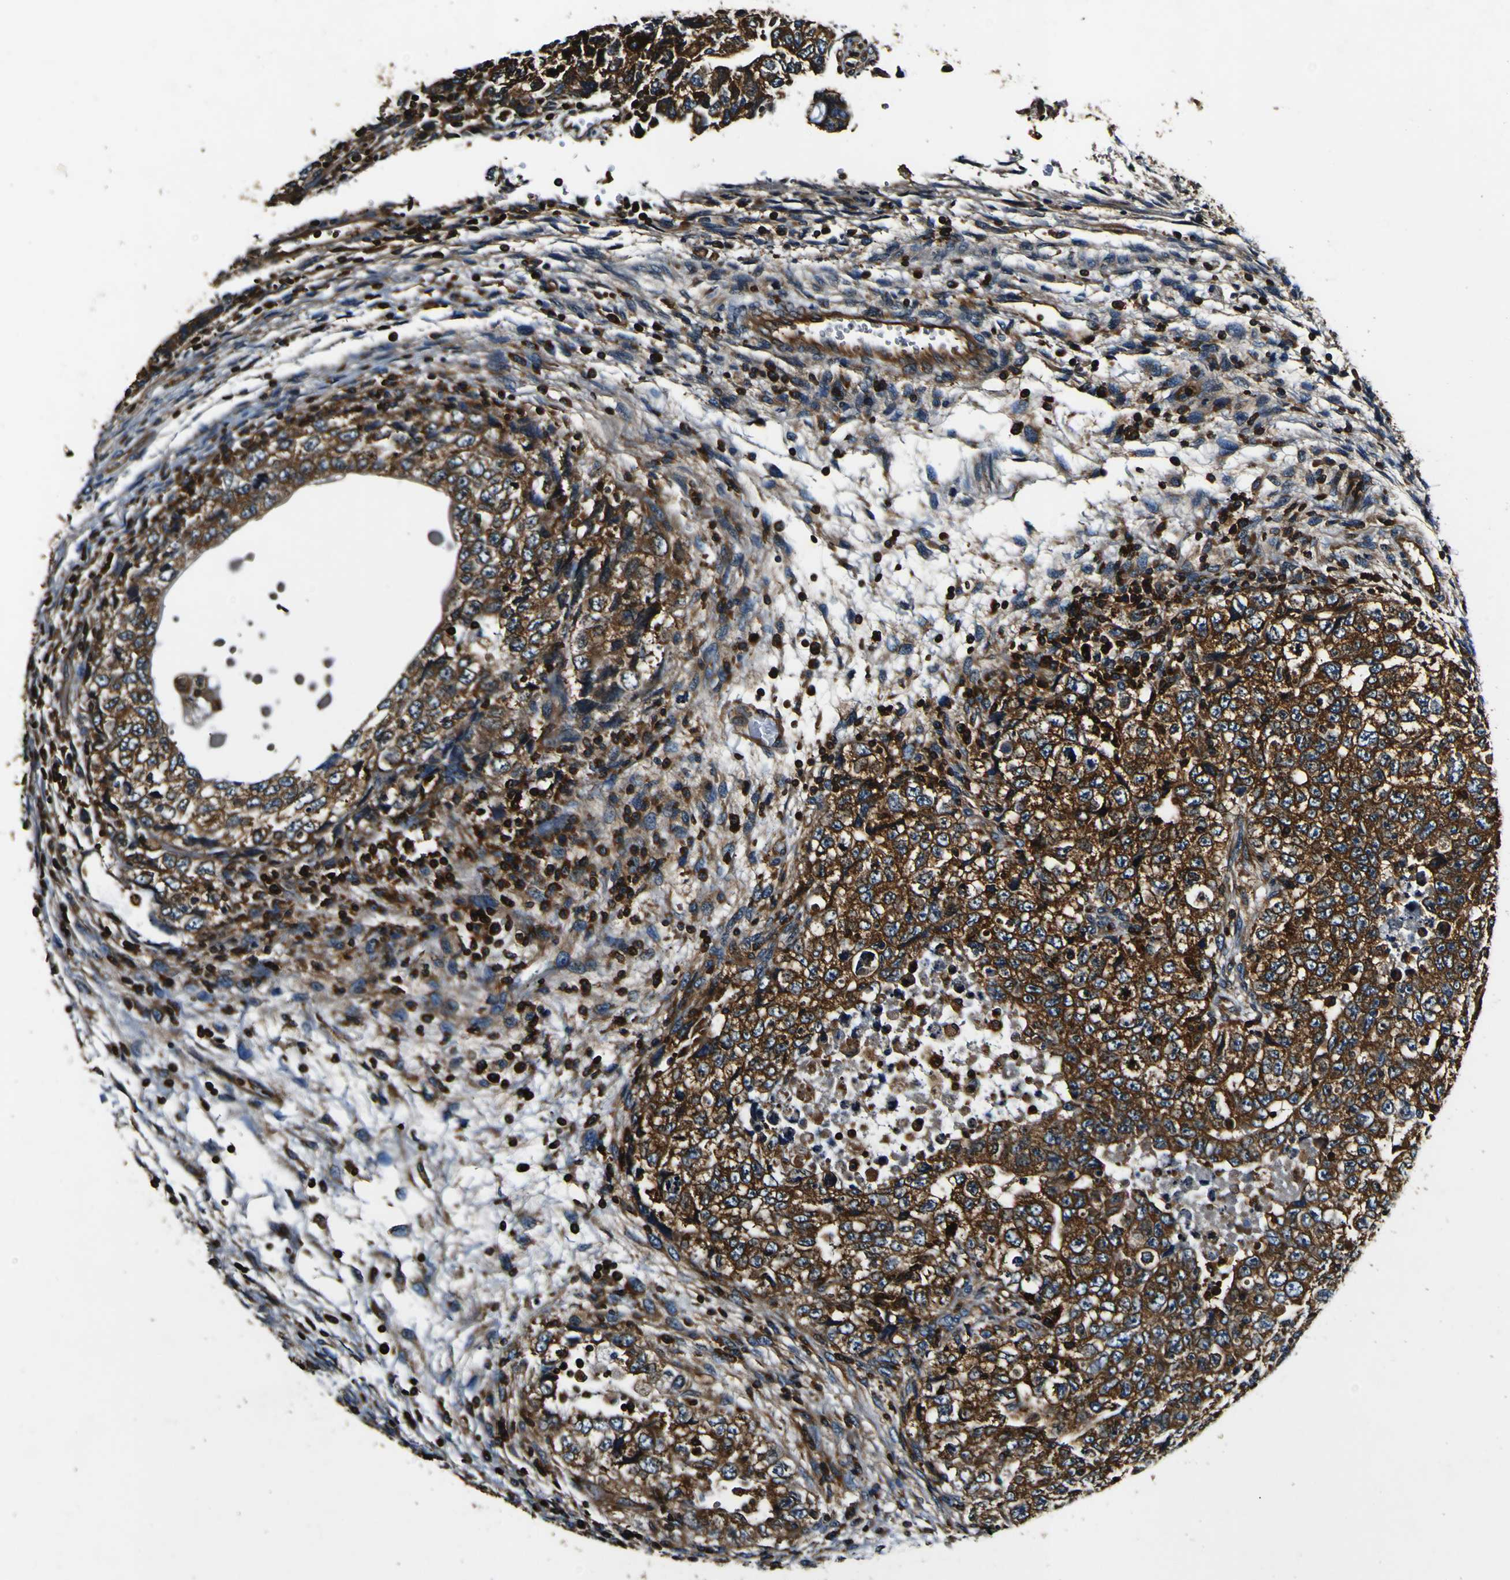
{"staining": {"intensity": "strong", "quantity": ">75%", "location": "cytoplasmic/membranous"}, "tissue": "testis cancer", "cell_type": "Tumor cells", "image_type": "cancer", "snomed": [{"axis": "morphology", "description": "Carcinoma, Embryonal, NOS"}, {"axis": "topography", "description": "Testis"}], "caption": "DAB immunohistochemical staining of human testis cancer (embryonal carcinoma) exhibits strong cytoplasmic/membranous protein staining in about >75% of tumor cells.", "gene": "RHOT2", "patient": {"sex": "male", "age": 36}}